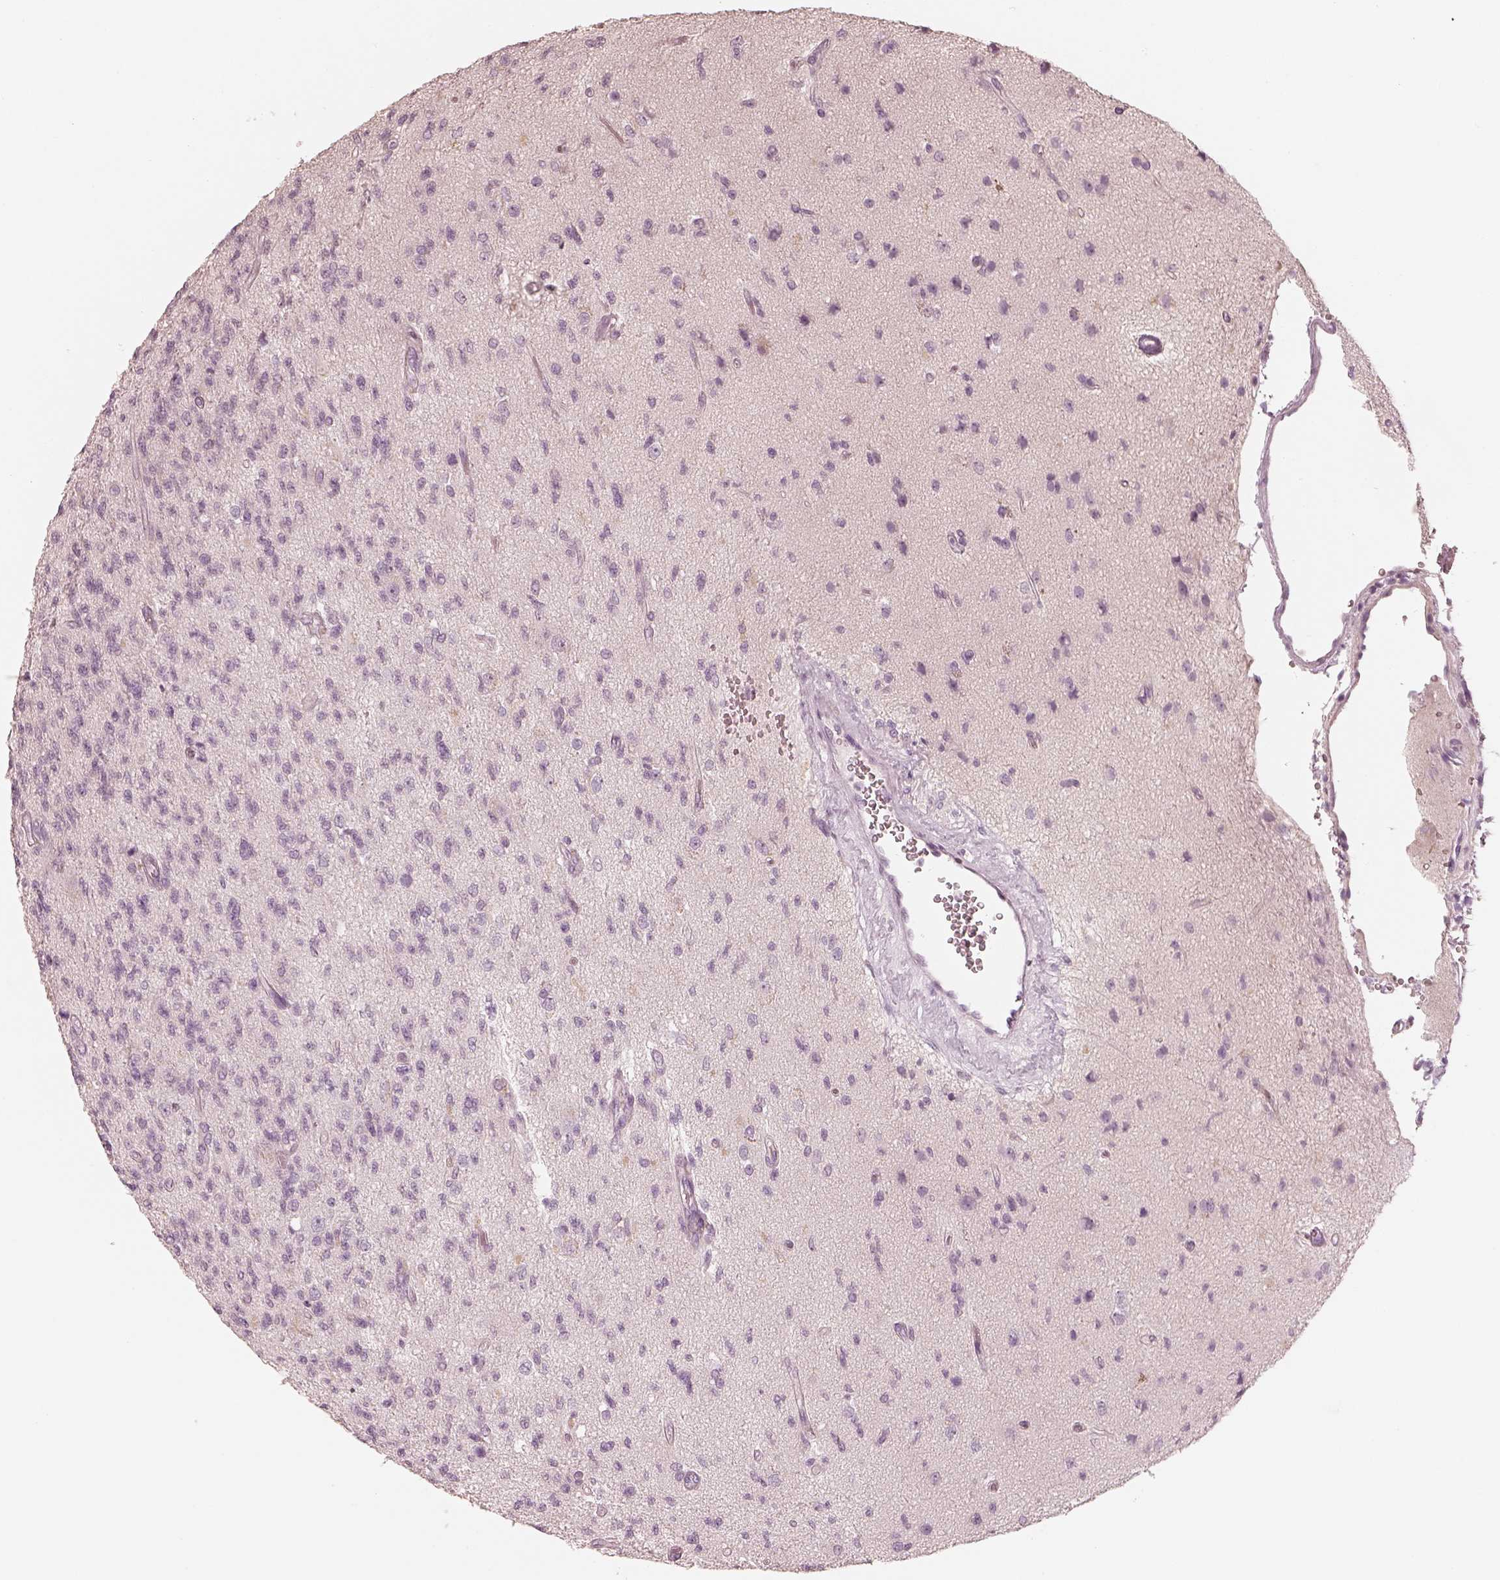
{"staining": {"intensity": "negative", "quantity": "none", "location": "none"}, "tissue": "glioma", "cell_type": "Tumor cells", "image_type": "cancer", "snomed": [{"axis": "morphology", "description": "Glioma, malignant, High grade"}, {"axis": "topography", "description": "Brain"}], "caption": "The immunohistochemistry micrograph has no significant positivity in tumor cells of malignant glioma (high-grade) tissue.", "gene": "CALR3", "patient": {"sex": "male", "age": 56}}